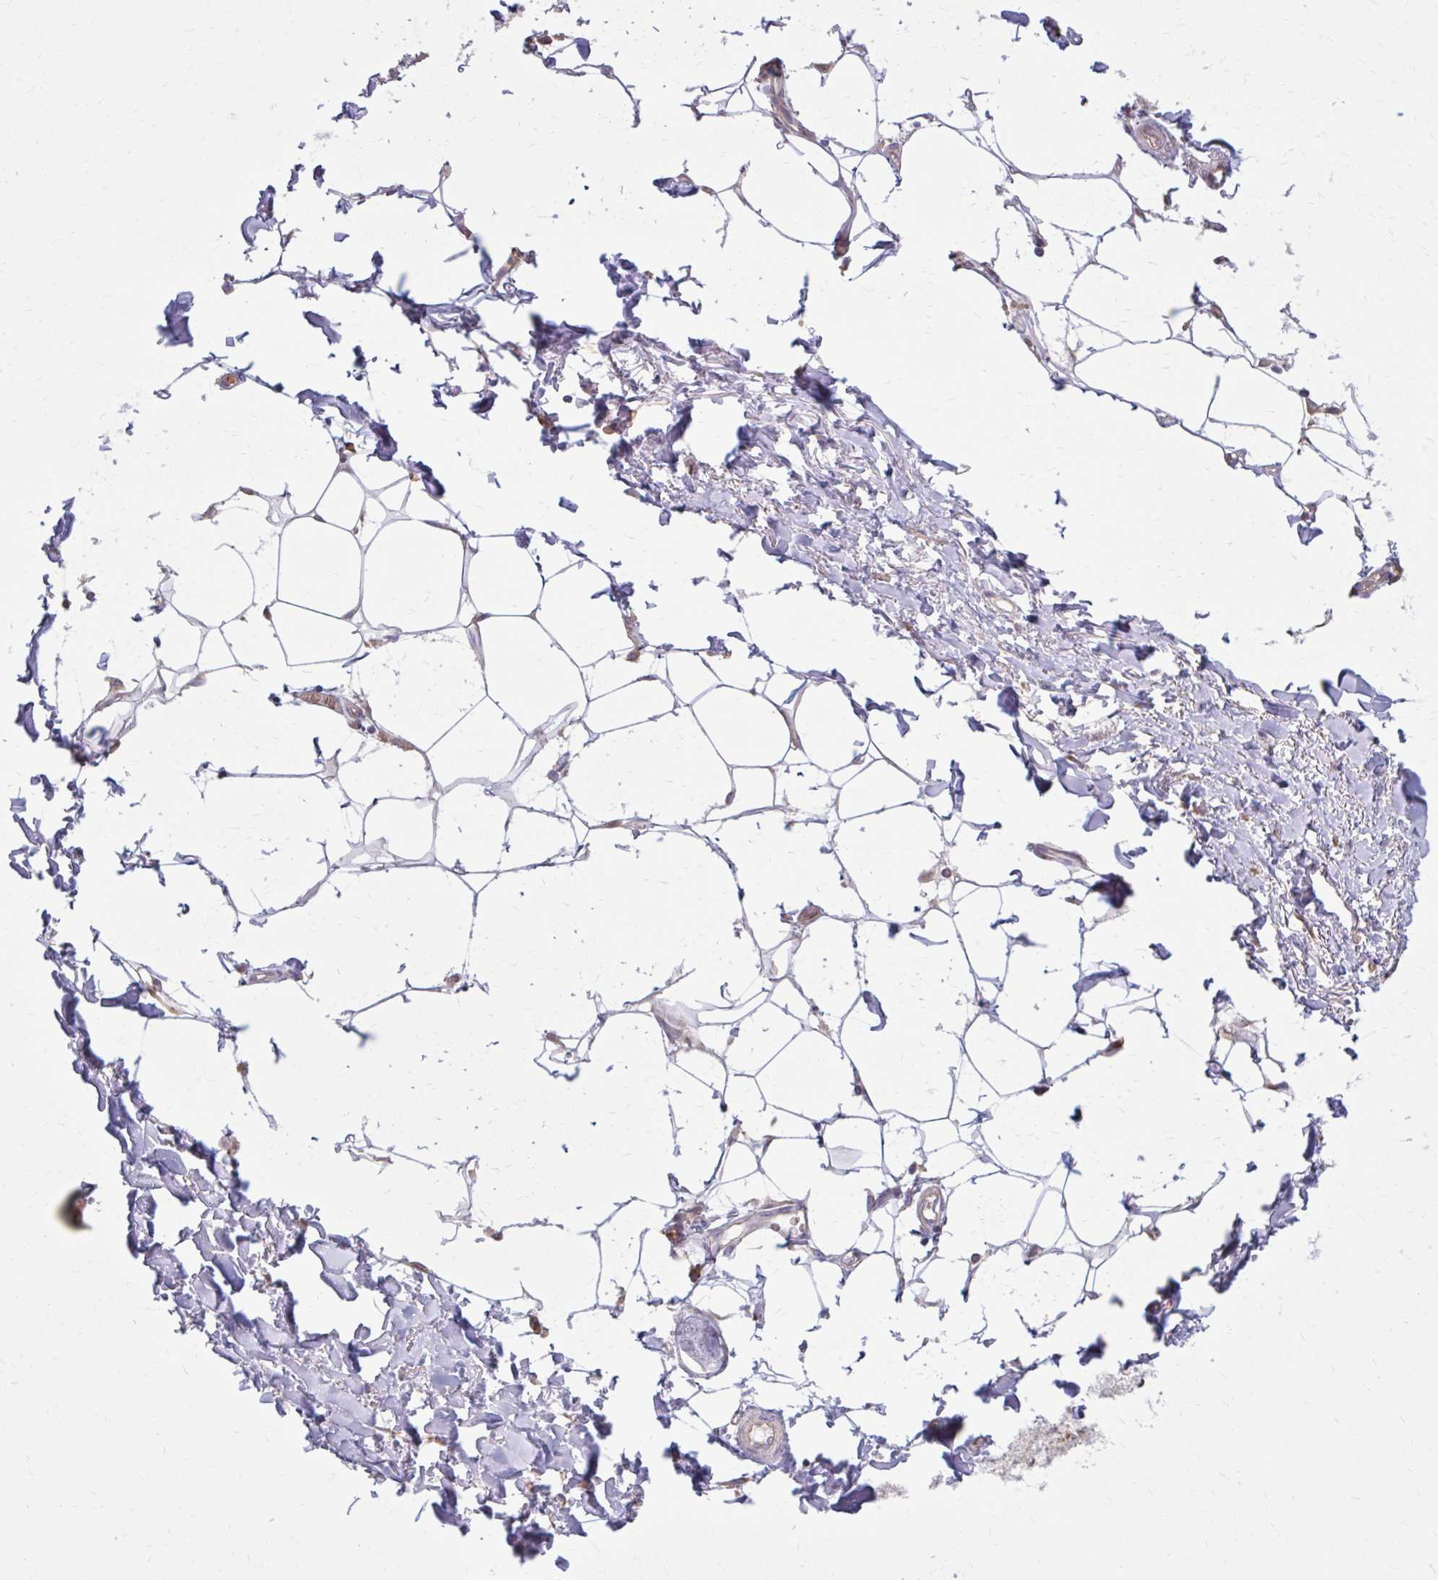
{"staining": {"intensity": "negative", "quantity": "none", "location": "none"}, "tissue": "adipose tissue", "cell_type": "Adipocytes", "image_type": "normal", "snomed": [{"axis": "morphology", "description": "Normal tissue, NOS"}, {"axis": "topography", "description": "Vagina"}, {"axis": "topography", "description": "Peripheral nerve tissue"}], "caption": "Adipocytes are negative for protein expression in benign human adipose tissue. (DAB (3,3'-diaminobenzidine) IHC, high magnification).", "gene": "SNF8", "patient": {"sex": "female", "age": 71}}